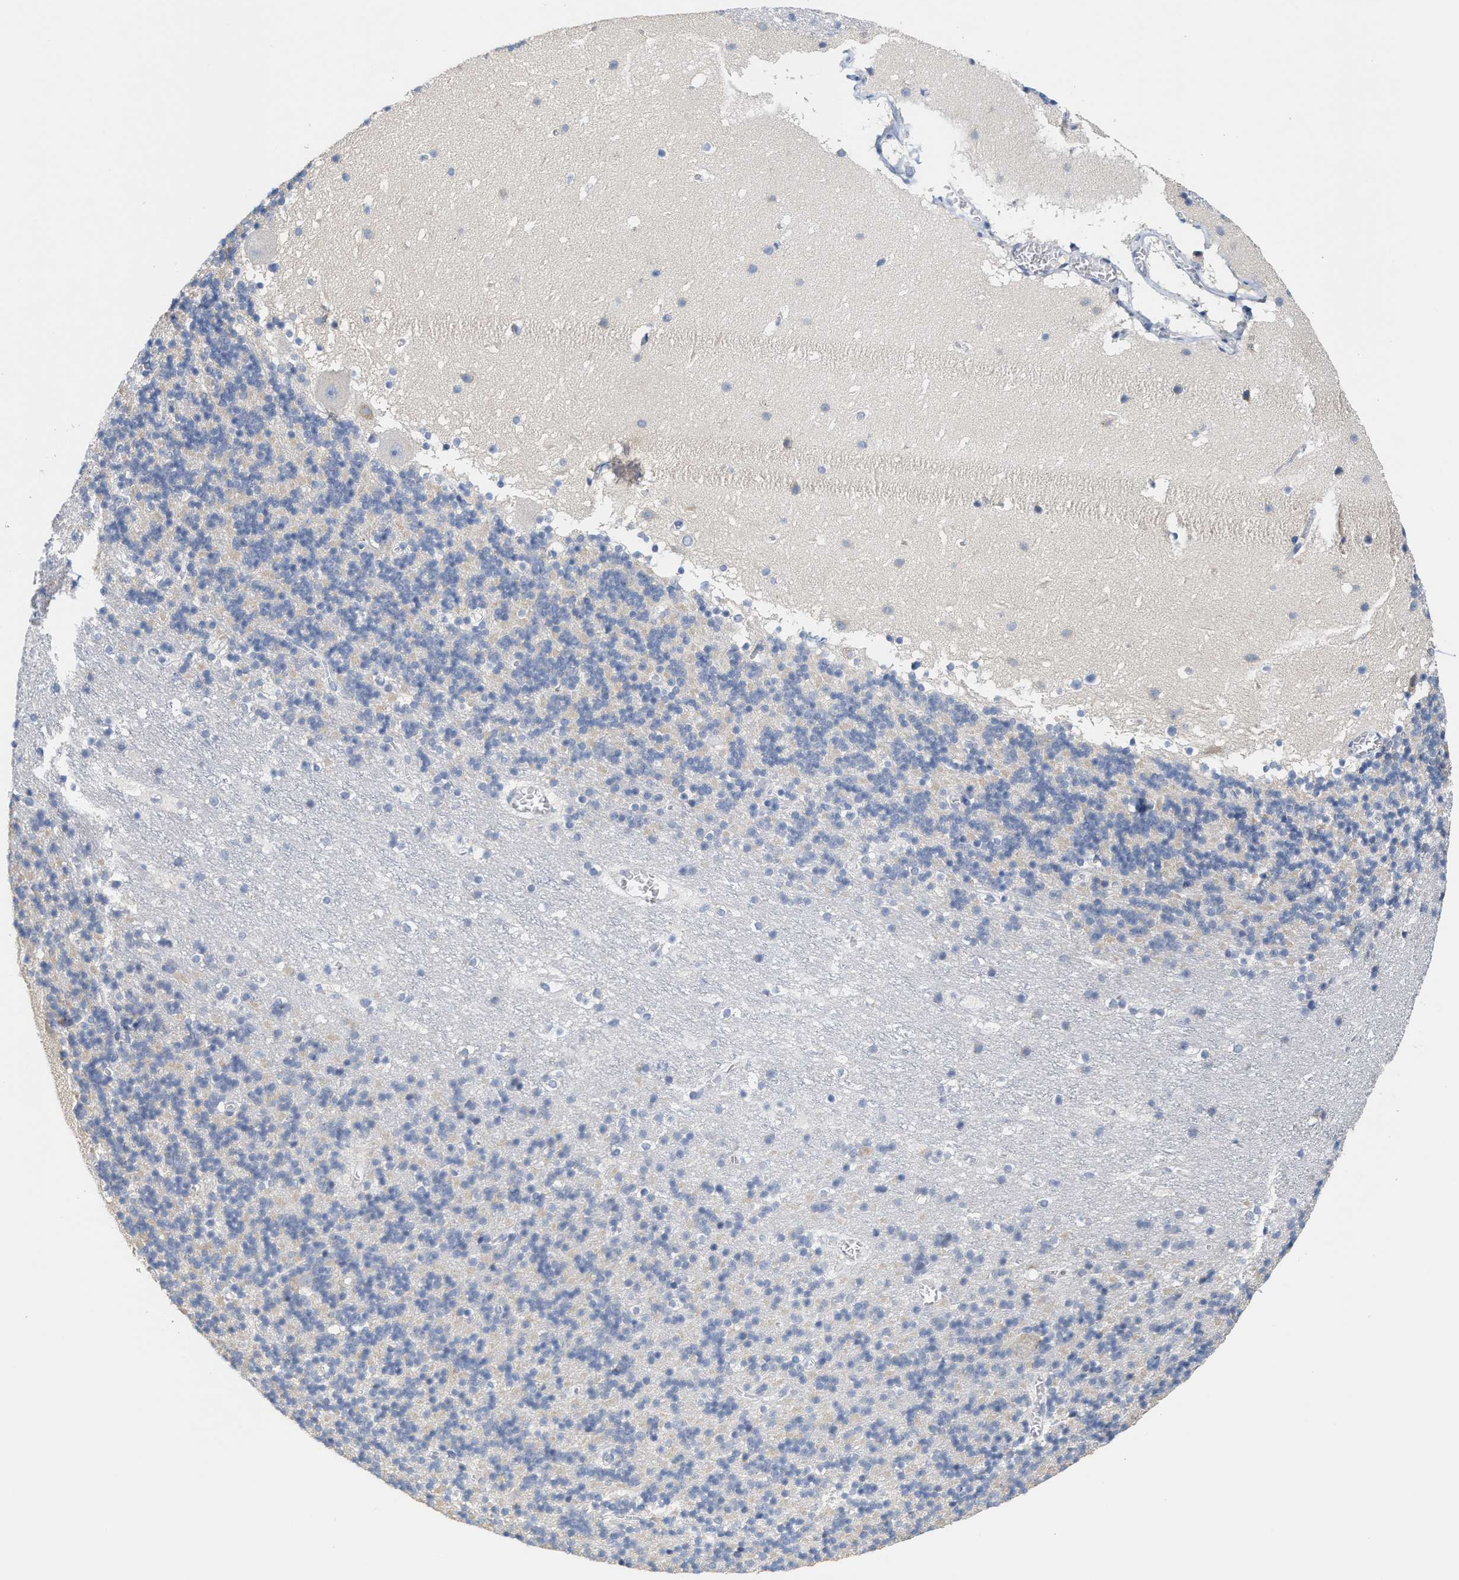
{"staining": {"intensity": "negative", "quantity": "none", "location": "none"}, "tissue": "cerebellum", "cell_type": "Cells in granular layer", "image_type": "normal", "snomed": [{"axis": "morphology", "description": "Normal tissue, NOS"}, {"axis": "topography", "description": "Cerebellum"}], "caption": "The image displays no significant staining in cells in granular layer of cerebellum. Brightfield microscopy of immunohistochemistry (IHC) stained with DAB (3,3'-diaminobenzidine) (brown) and hematoxylin (blue), captured at high magnification.", "gene": "RYR2", "patient": {"sex": "male", "age": 45}}